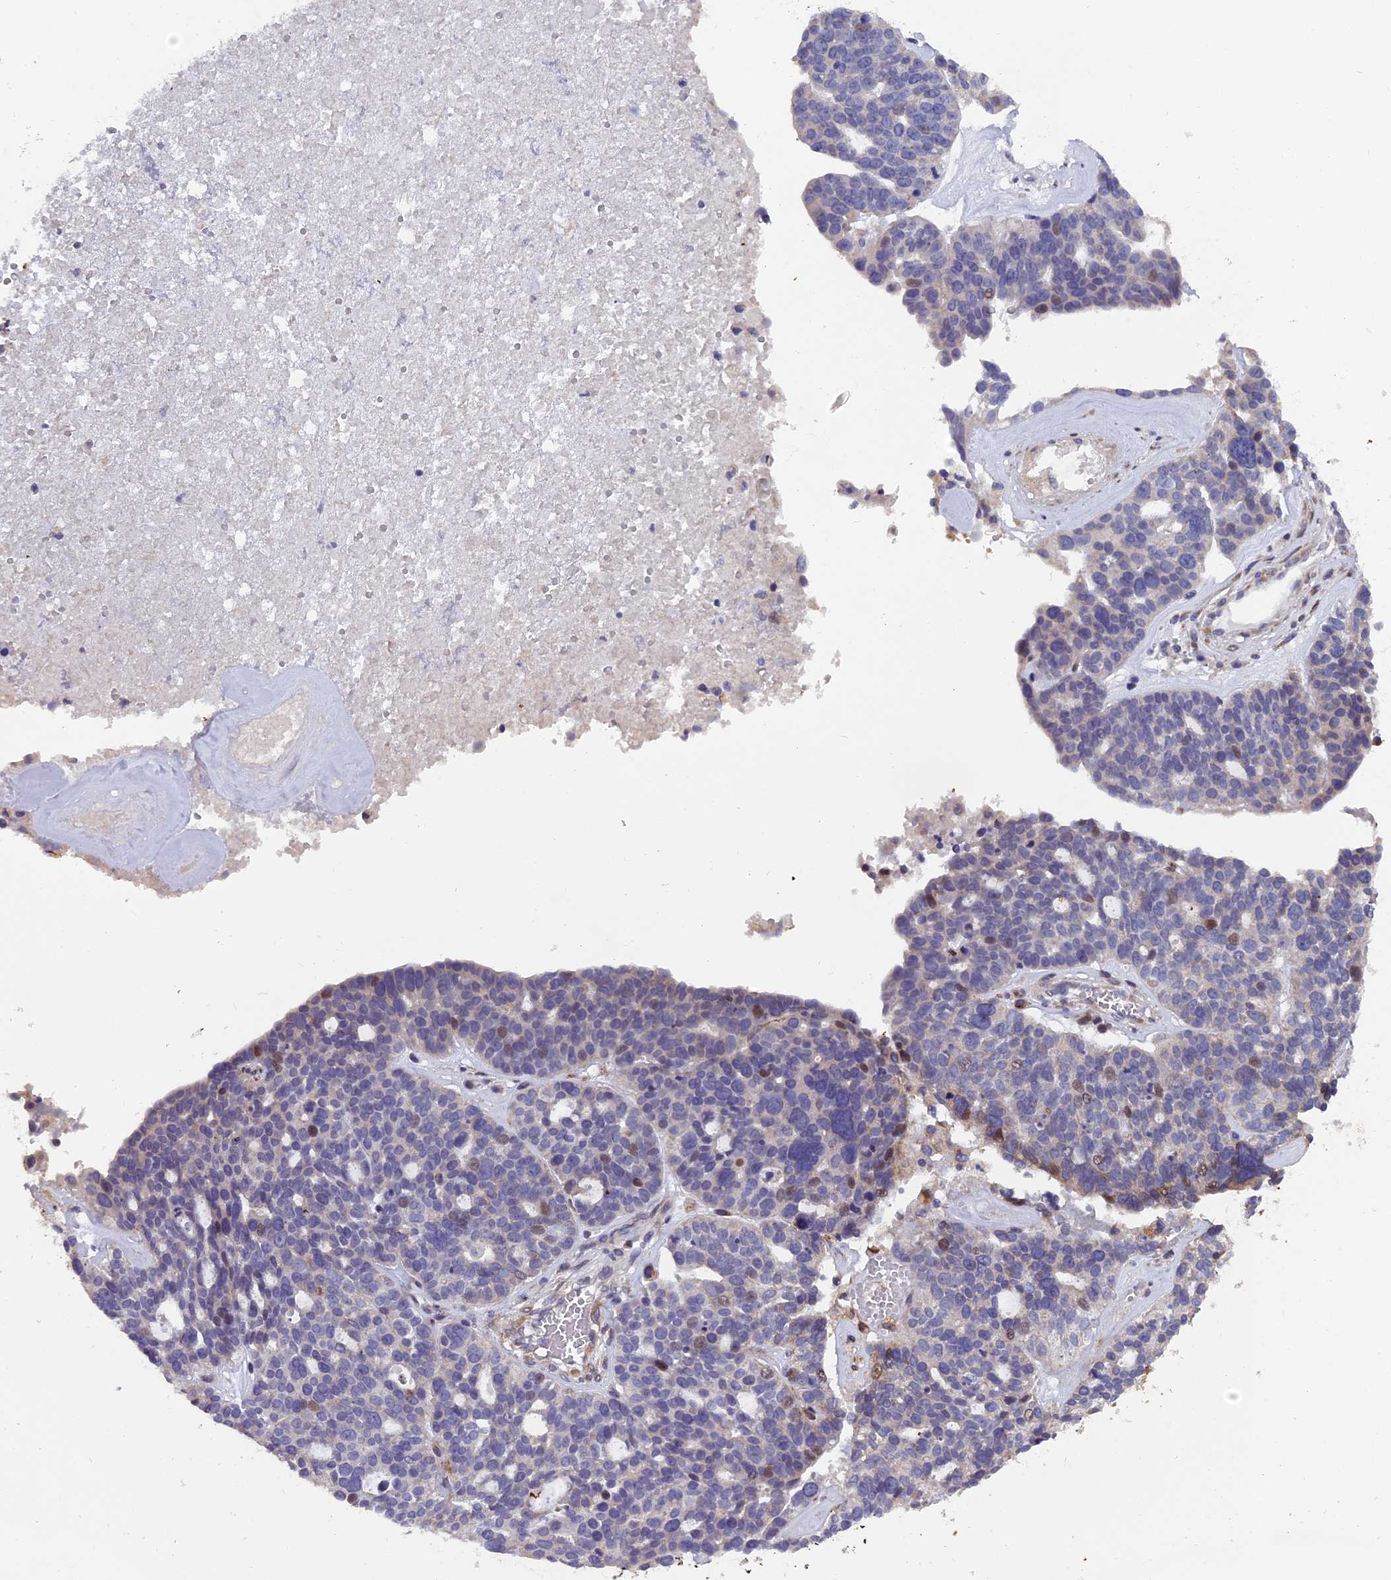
{"staining": {"intensity": "moderate", "quantity": "<25%", "location": "nuclear"}, "tissue": "ovarian cancer", "cell_type": "Tumor cells", "image_type": "cancer", "snomed": [{"axis": "morphology", "description": "Cystadenocarcinoma, serous, NOS"}, {"axis": "topography", "description": "Ovary"}], "caption": "Ovarian cancer (serous cystadenocarcinoma) stained with a brown dye demonstrates moderate nuclear positive positivity in about <25% of tumor cells.", "gene": "RAB28", "patient": {"sex": "female", "age": 59}}